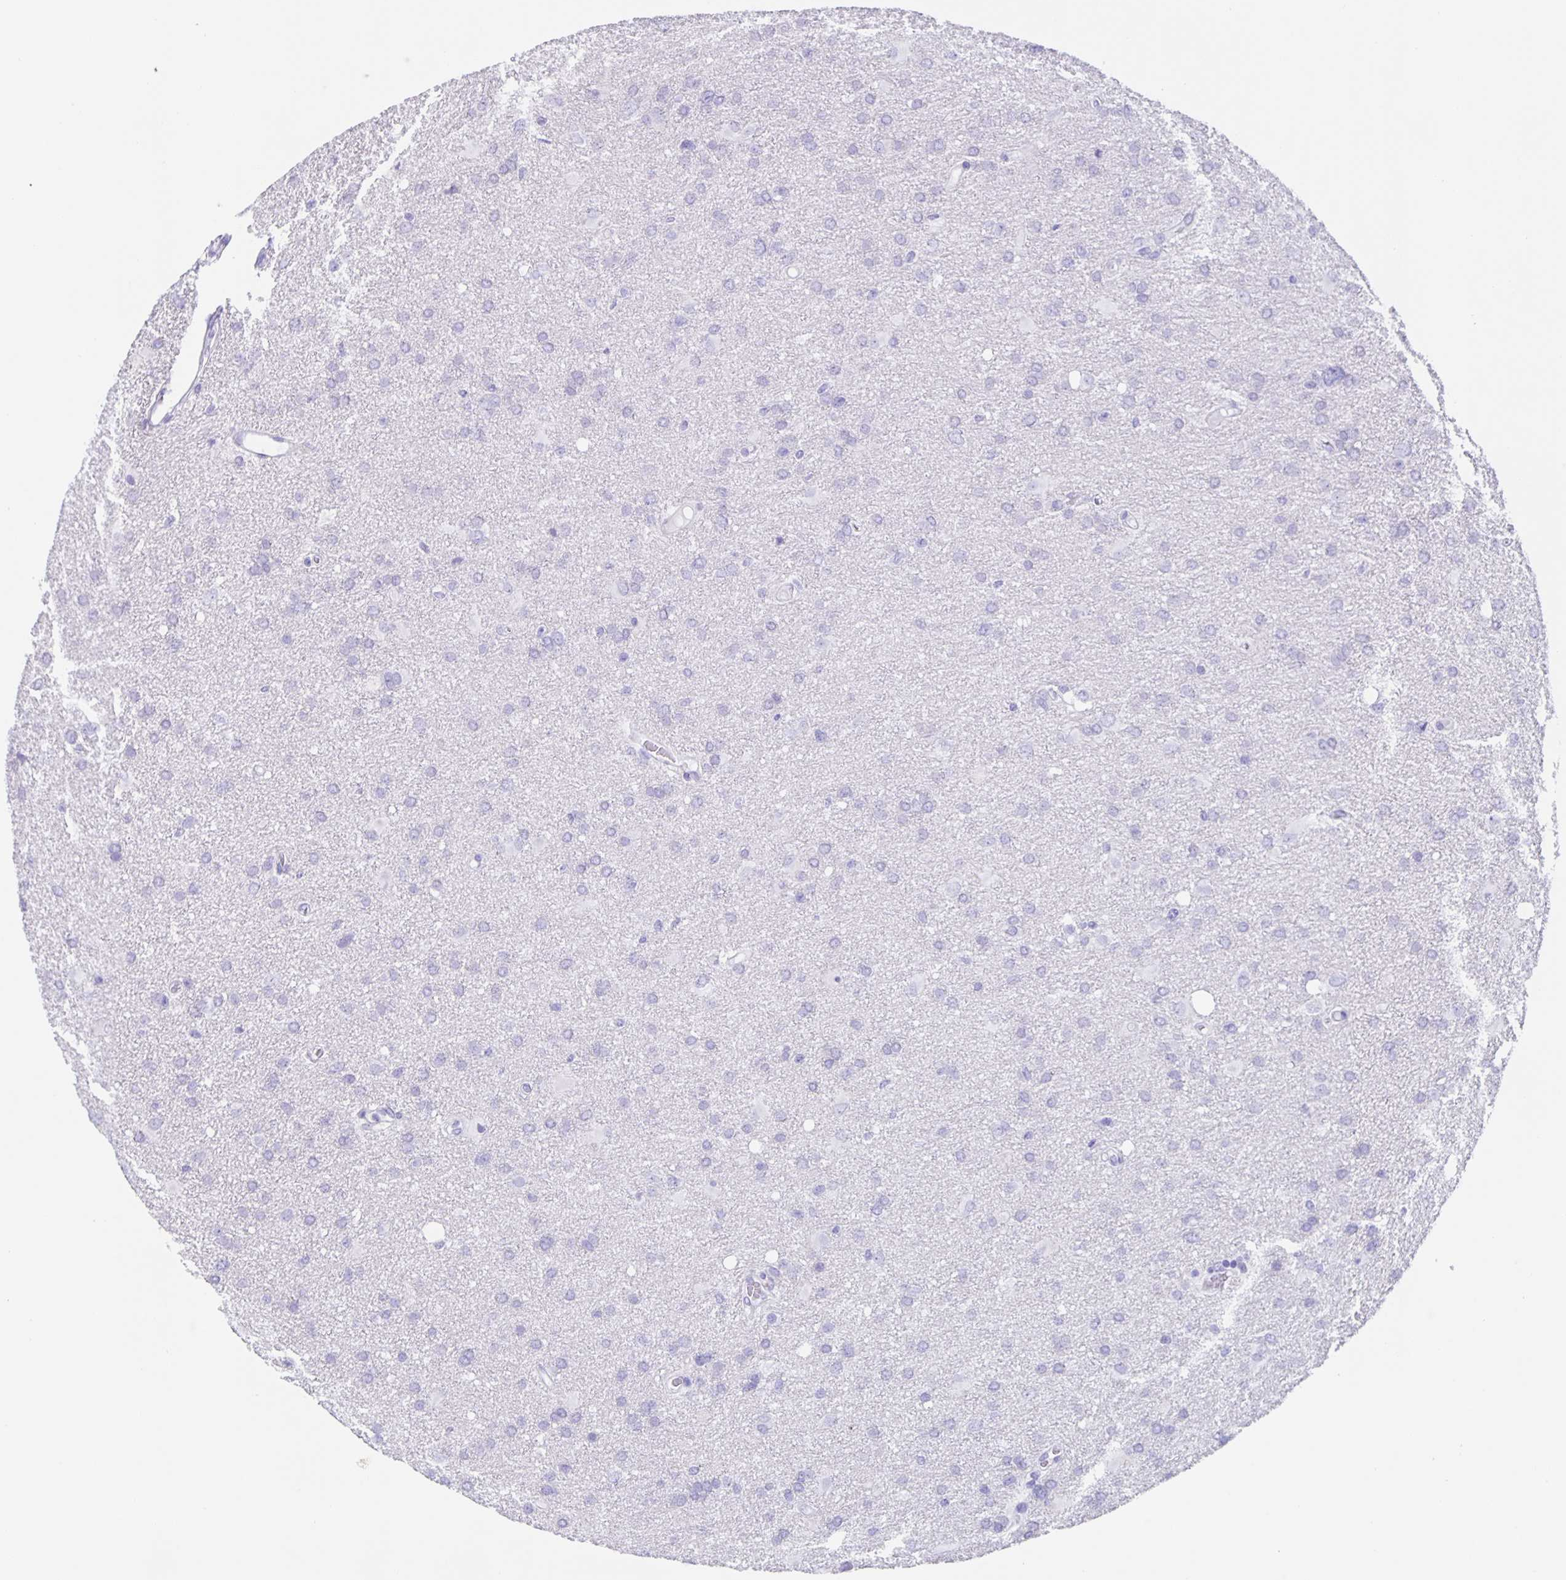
{"staining": {"intensity": "negative", "quantity": "none", "location": "none"}, "tissue": "glioma", "cell_type": "Tumor cells", "image_type": "cancer", "snomed": [{"axis": "morphology", "description": "Glioma, malignant, High grade"}, {"axis": "topography", "description": "Brain"}], "caption": "Malignant glioma (high-grade) was stained to show a protein in brown. There is no significant positivity in tumor cells.", "gene": "GUCA2A", "patient": {"sex": "male", "age": 53}}